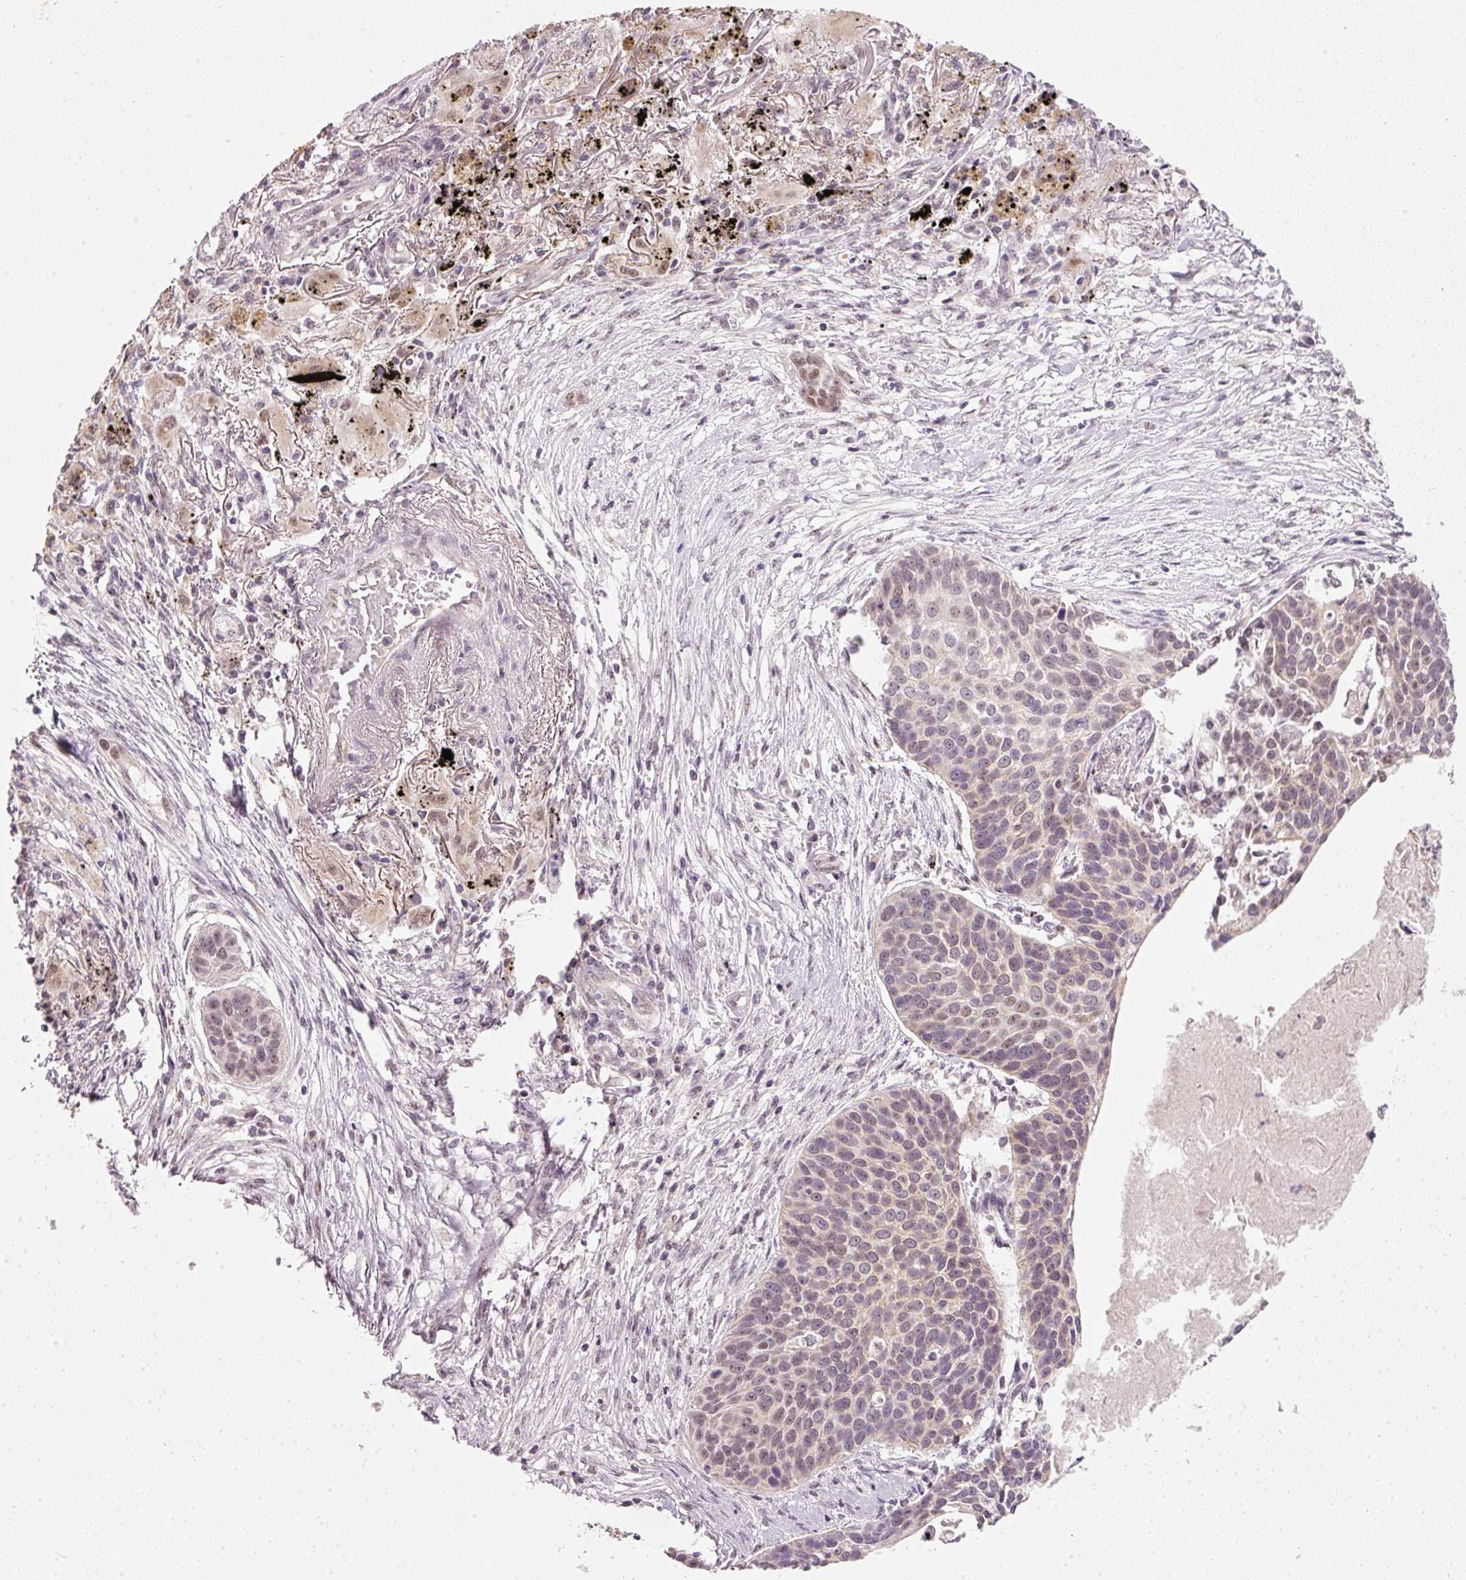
{"staining": {"intensity": "weak", "quantity": "25%-75%", "location": "nuclear"}, "tissue": "lung cancer", "cell_type": "Tumor cells", "image_type": "cancer", "snomed": [{"axis": "morphology", "description": "Squamous cell carcinoma, NOS"}, {"axis": "topography", "description": "Lung"}], "caption": "Immunohistochemical staining of human squamous cell carcinoma (lung) shows low levels of weak nuclear protein expression in about 25%-75% of tumor cells. Using DAB (3,3'-diaminobenzidine) (brown) and hematoxylin (blue) stains, captured at high magnification using brightfield microscopy.", "gene": "FSTL3", "patient": {"sex": "male", "age": 71}}